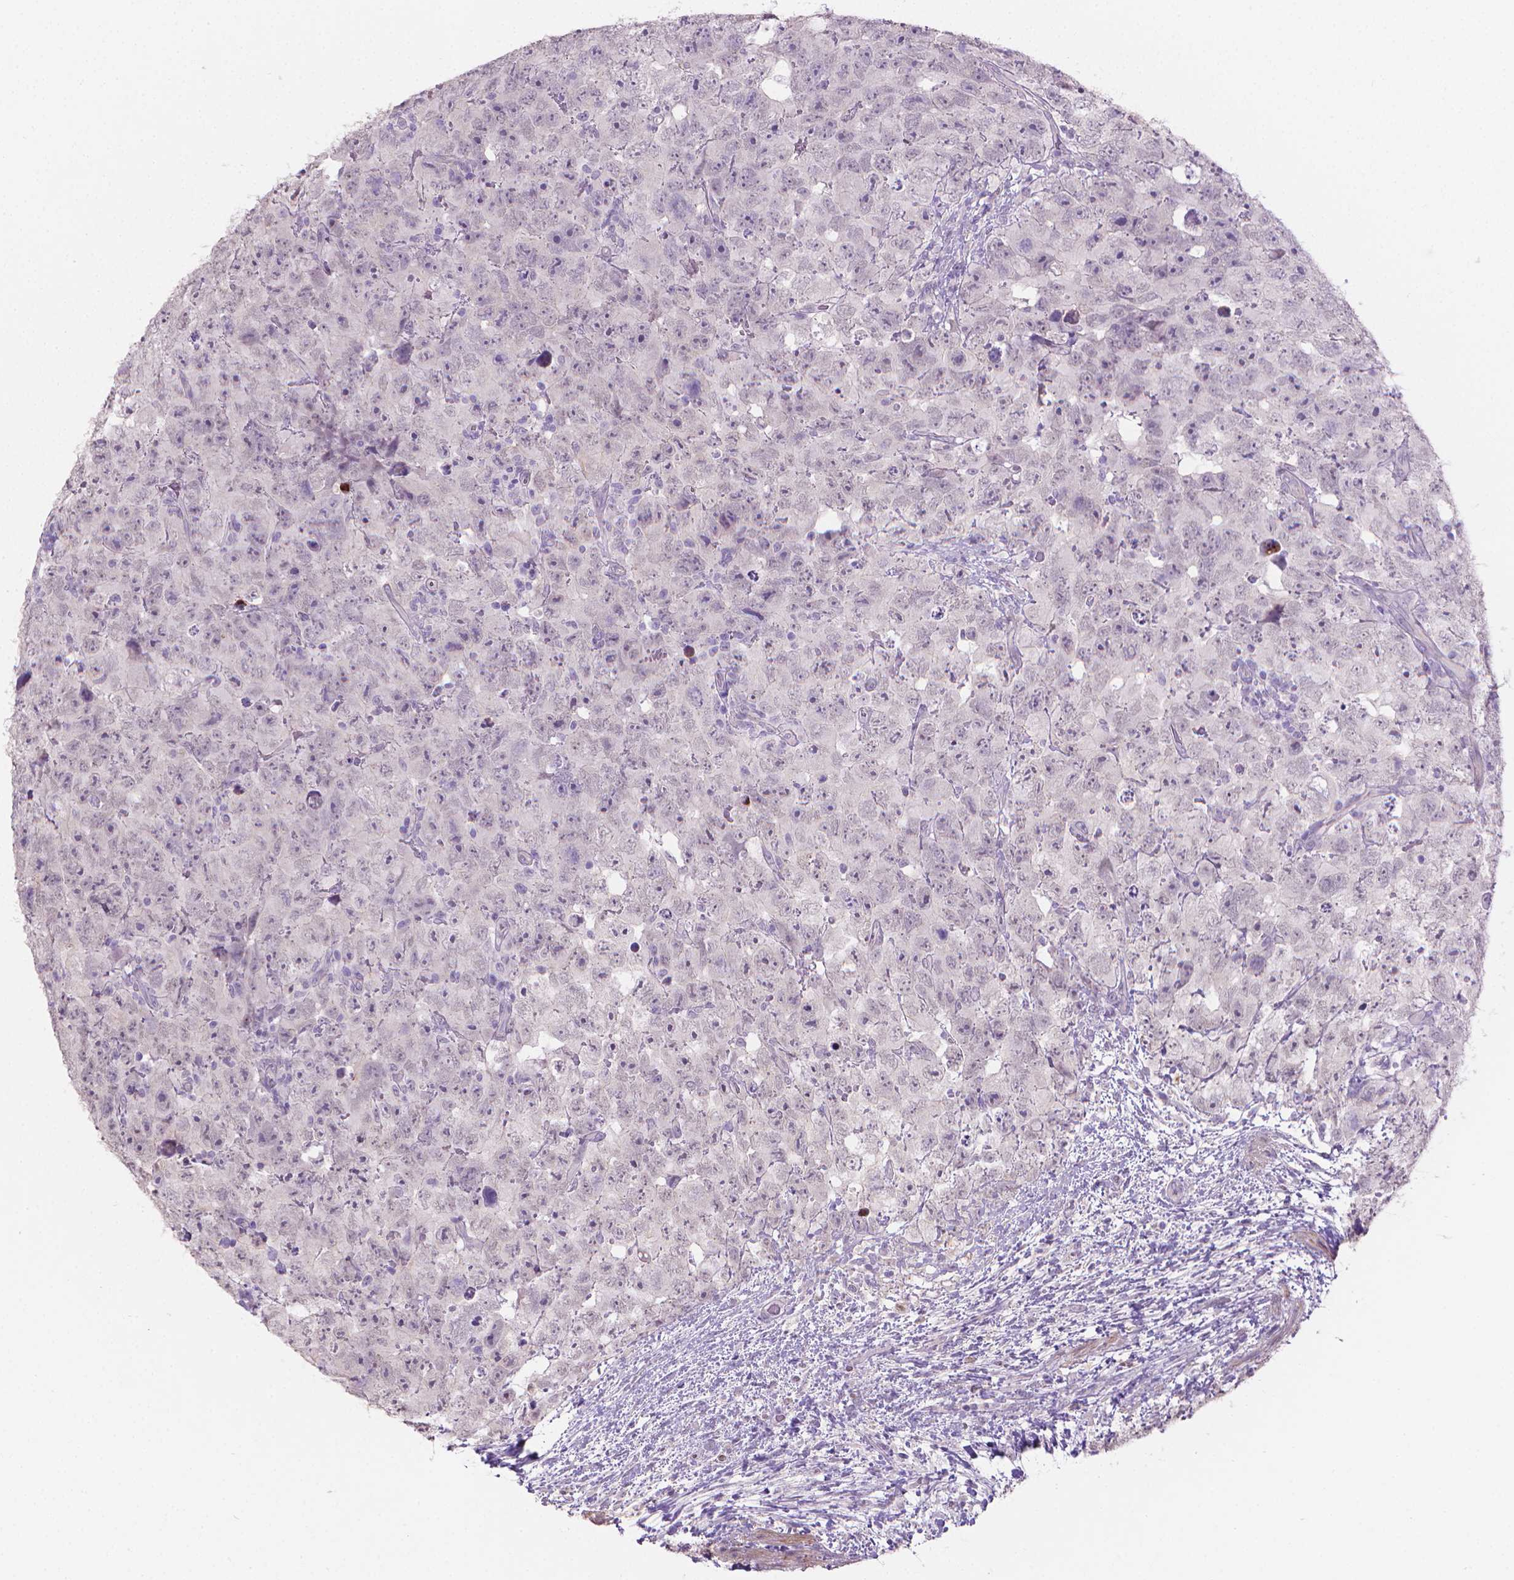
{"staining": {"intensity": "negative", "quantity": "none", "location": "none"}, "tissue": "testis cancer", "cell_type": "Tumor cells", "image_type": "cancer", "snomed": [{"axis": "morphology", "description": "Carcinoma, Embryonal, NOS"}, {"axis": "topography", "description": "Testis"}], "caption": "Tumor cells show no significant positivity in testis embryonal carcinoma.", "gene": "GSDMA", "patient": {"sex": "male", "age": 24}}